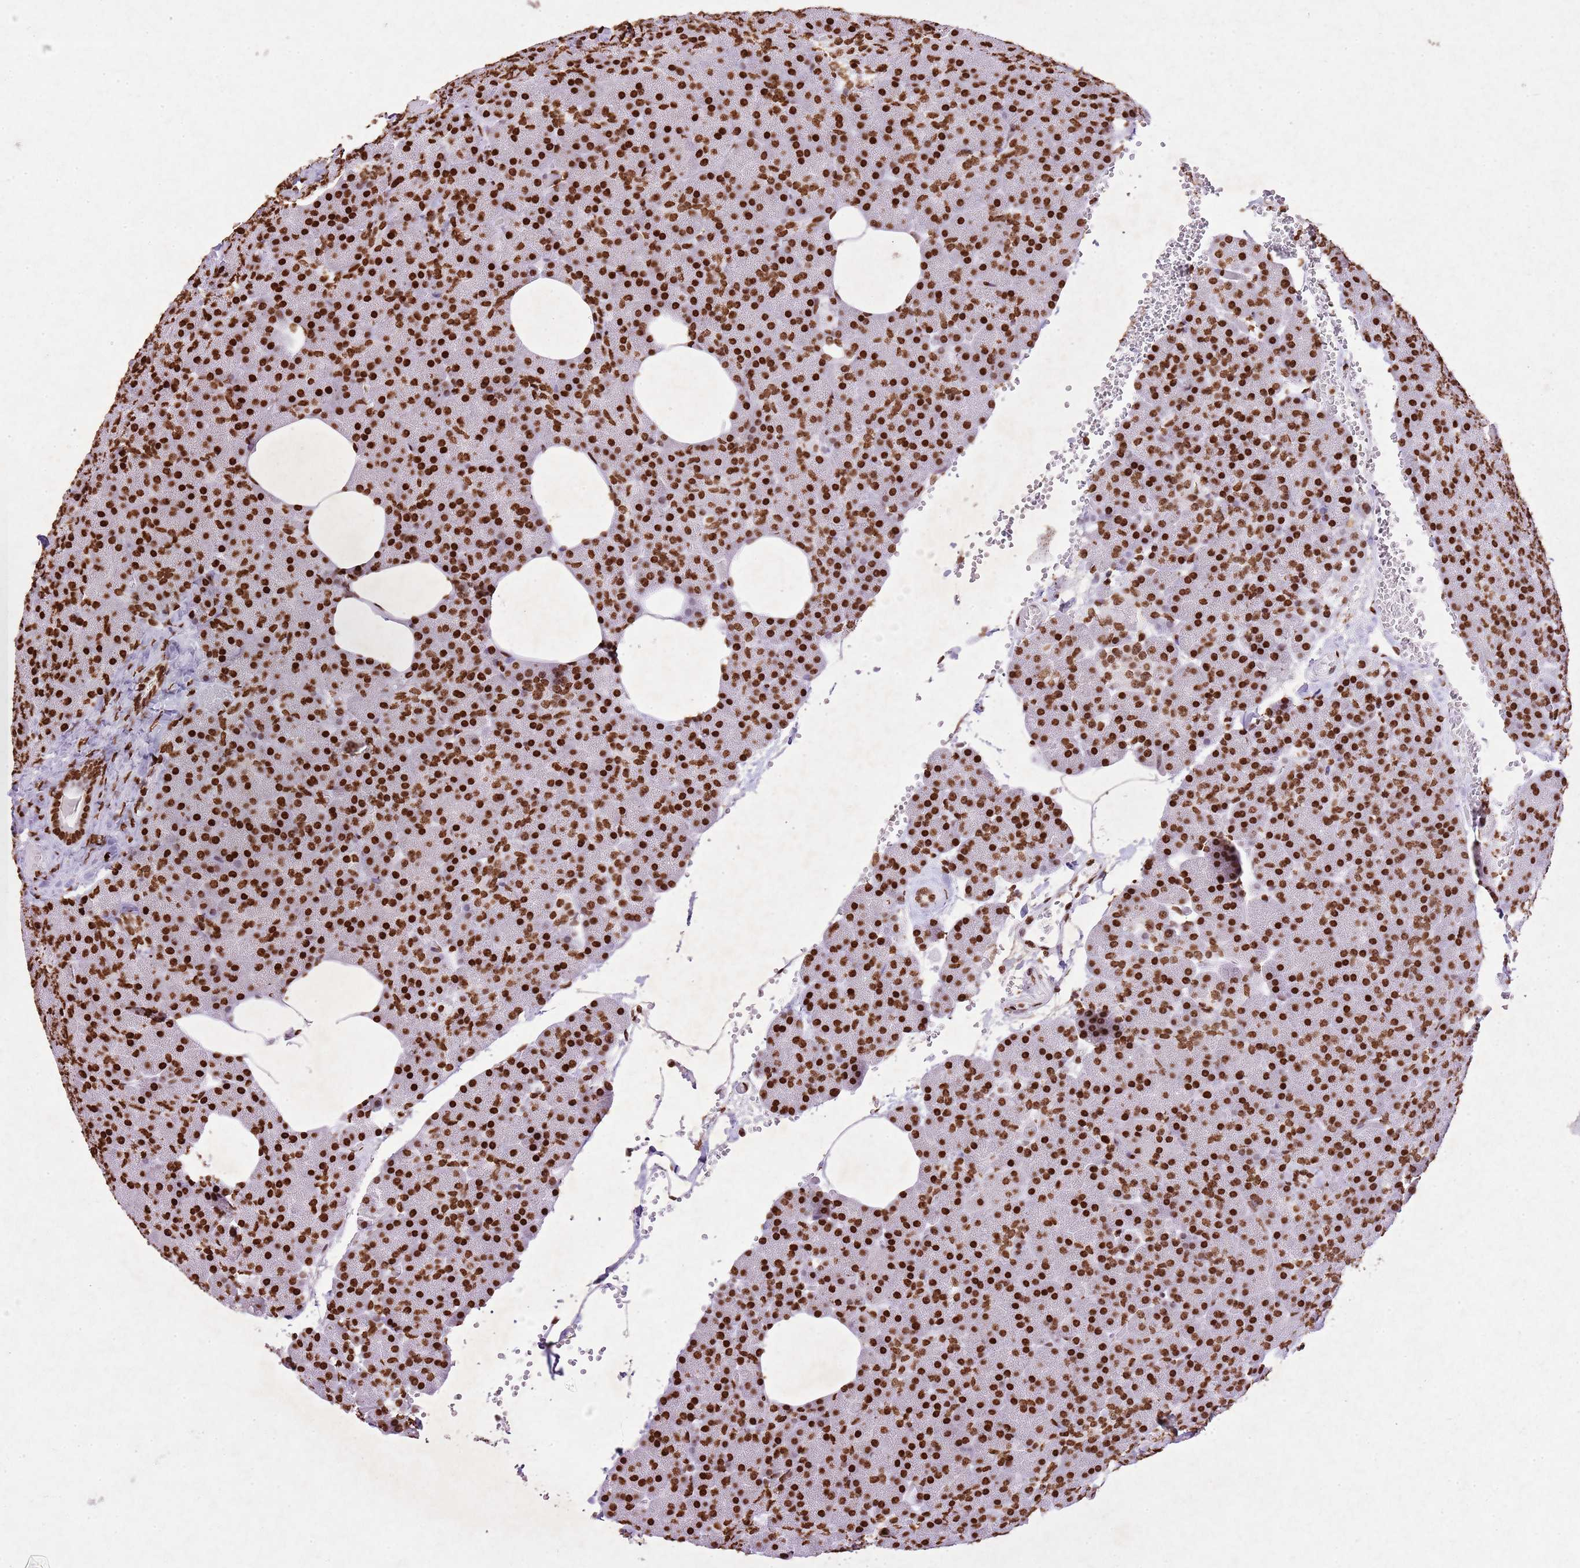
{"staining": {"intensity": "strong", "quantity": ">75%", "location": "nuclear"}, "tissue": "pancreas", "cell_type": "Exocrine glandular cells", "image_type": "normal", "snomed": [{"axis": "morphology", "description": "Normal tissue, NOS"}, {"axis": "morphology", "description": "Carcinoid, malignant, NOS"}, {"axis": "topography", "description": "Pancreas"}], "caption": "Protein analysis of benign pancreas displays strong nuclear expression in approximately >75% of exocrine glandular cells. (Brightfield microscopy of DAB IHC at high magnification).", "gene": "BMAL1", "patient": {"sex": "female", "age": 35}}